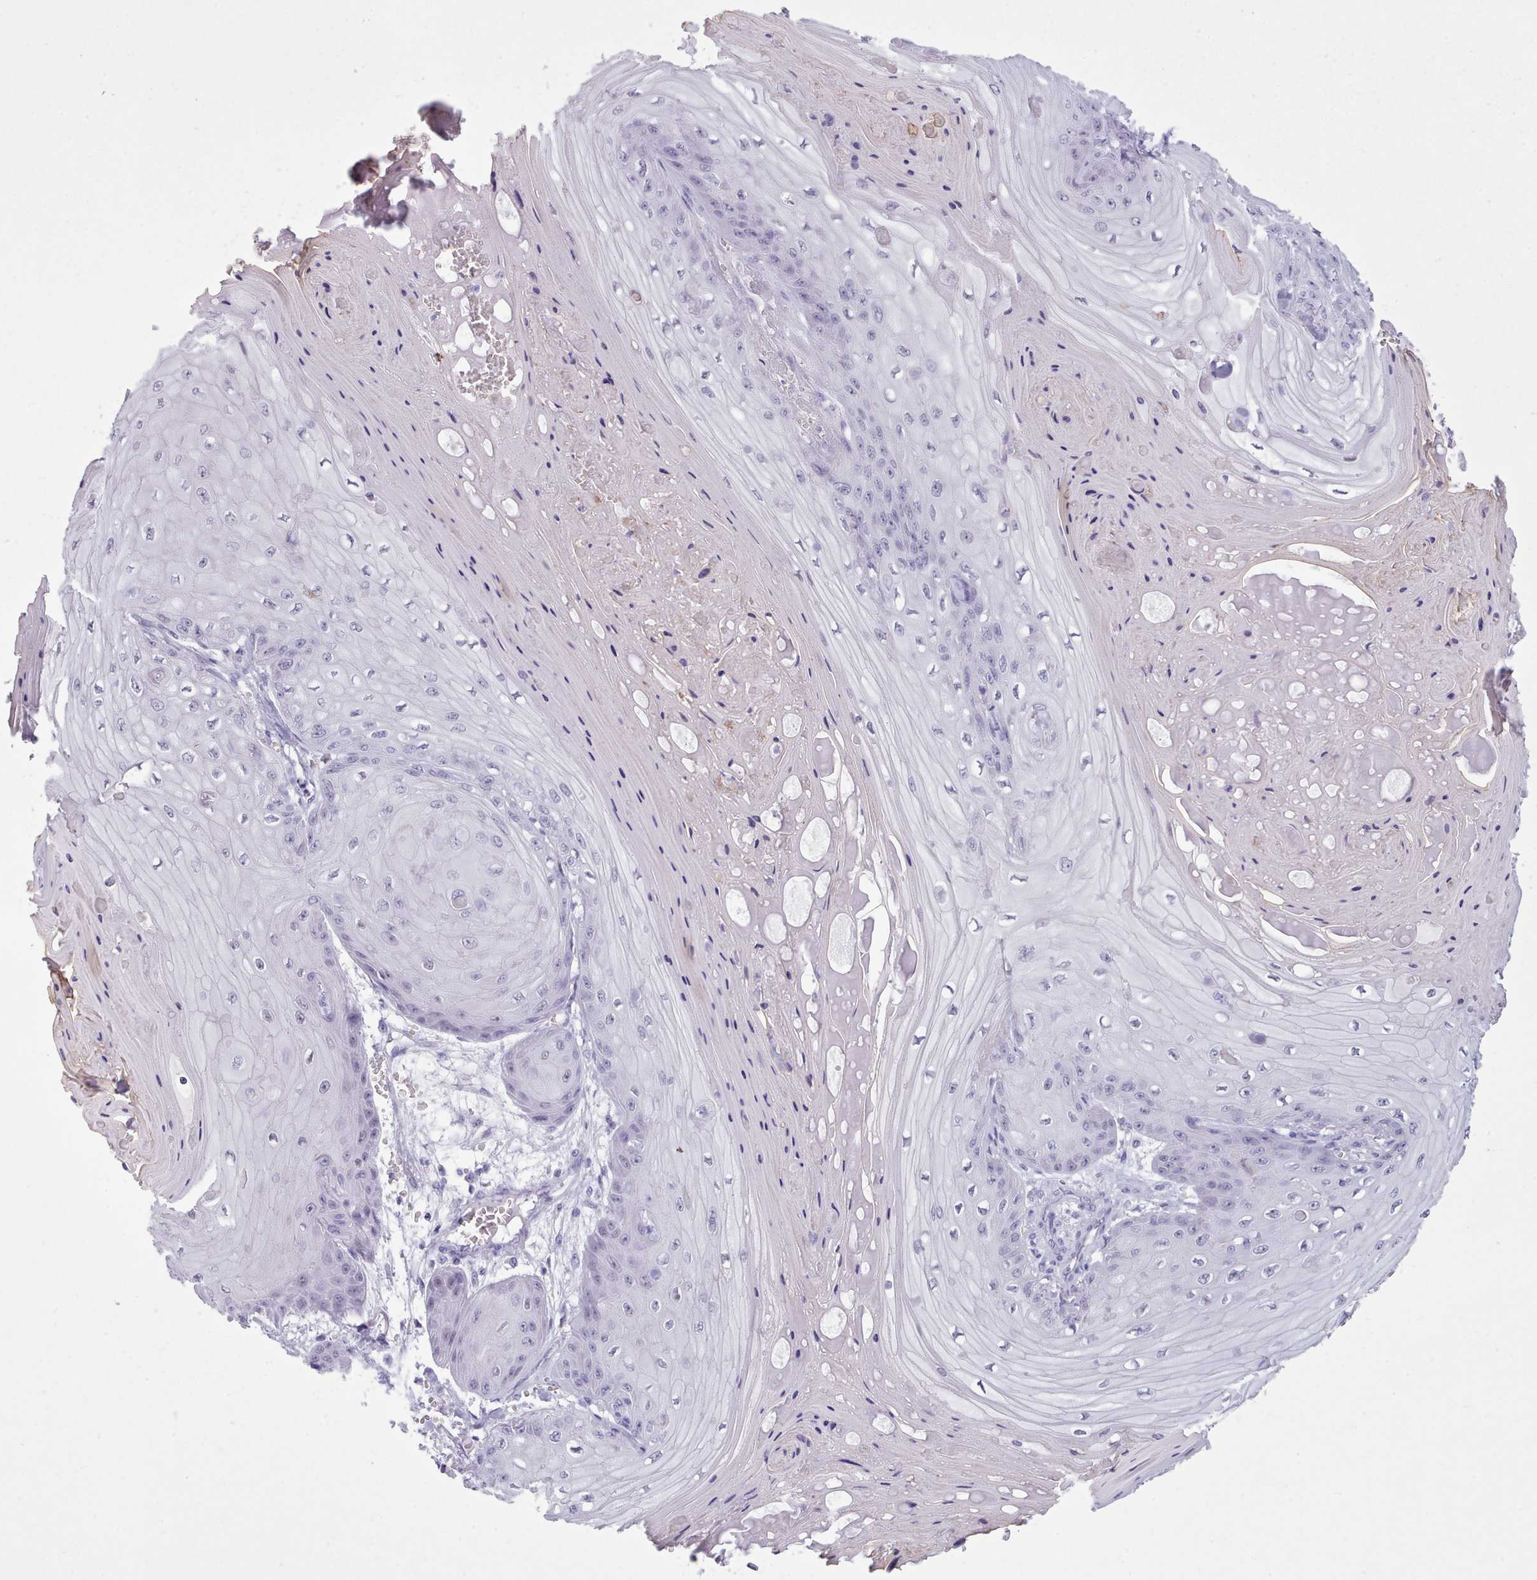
{"staining": {"intensity": "negative", "quantity": "none", "location": "none"}, "tissue": "skin cancer", "cell_type": "Tumor cells", "image_type": "cancer", "snomed": [{"axis": "morphology", "description": "Squamous cell carcinoma, NOS"}, {"axis": "topography", "description": "Skin"}], "caption": "Tumor cells are negative for protein expression in human skin cancer.", "gene": "FBXO48", "patient": {"sex": "male", "age": 74}}